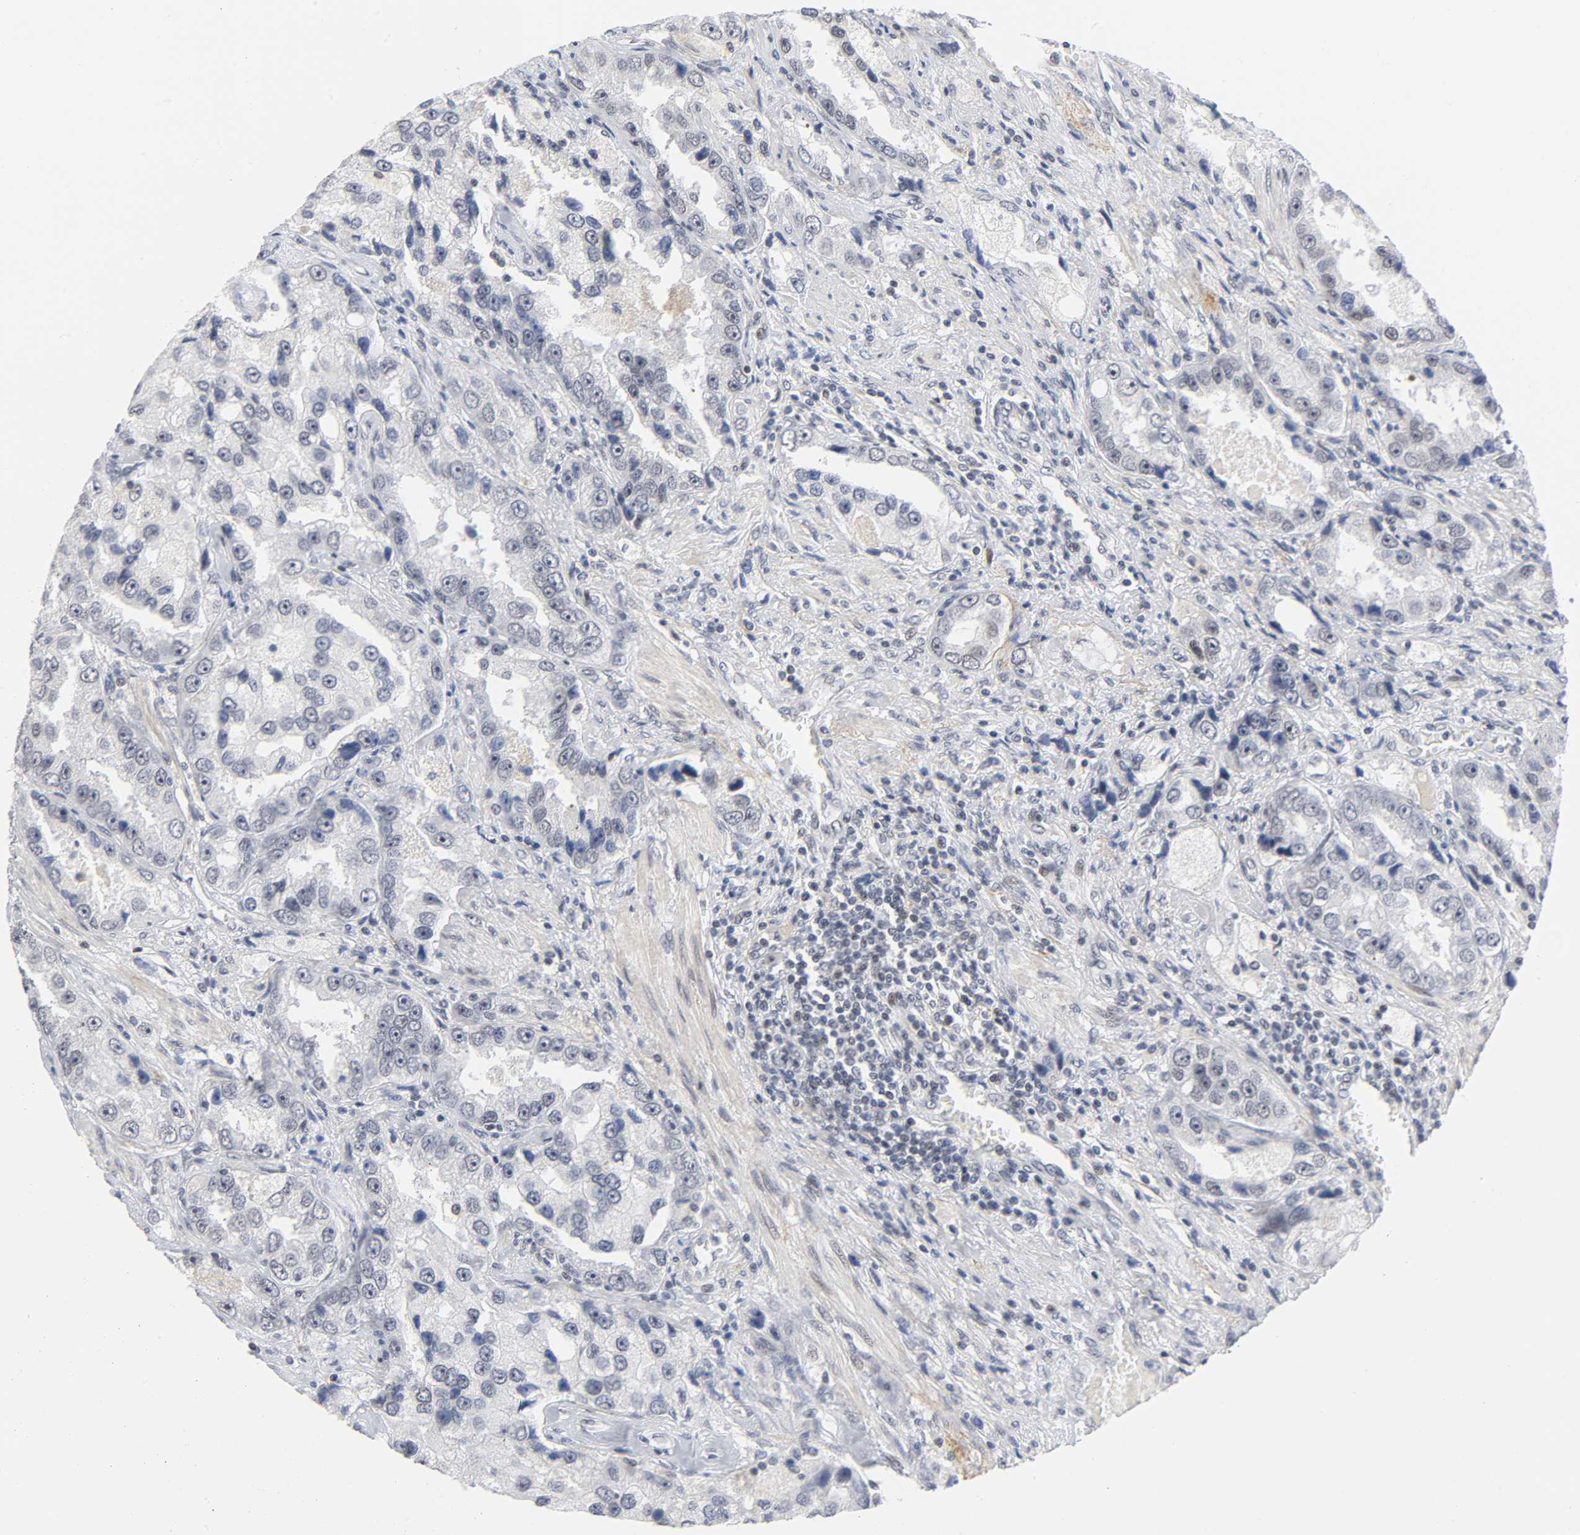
{"staining": {"intensity": "negative", "quantity": "none", "location": "none"}, "tissue": "prostate cancer", "cell_type": "Tumor cells", "image_type": "cancer", "snomed": [{"axis": "morphology", "description": "Adenocarcinoma, High grade"}, {"axis": "topography", "description": "Prostate"}], "caption": "Tumor cells show no significant expression in prostate high-grade adenocarcinoma.", "gene": "DIDO1", "patient": {"sex": "male", "age": 63}}